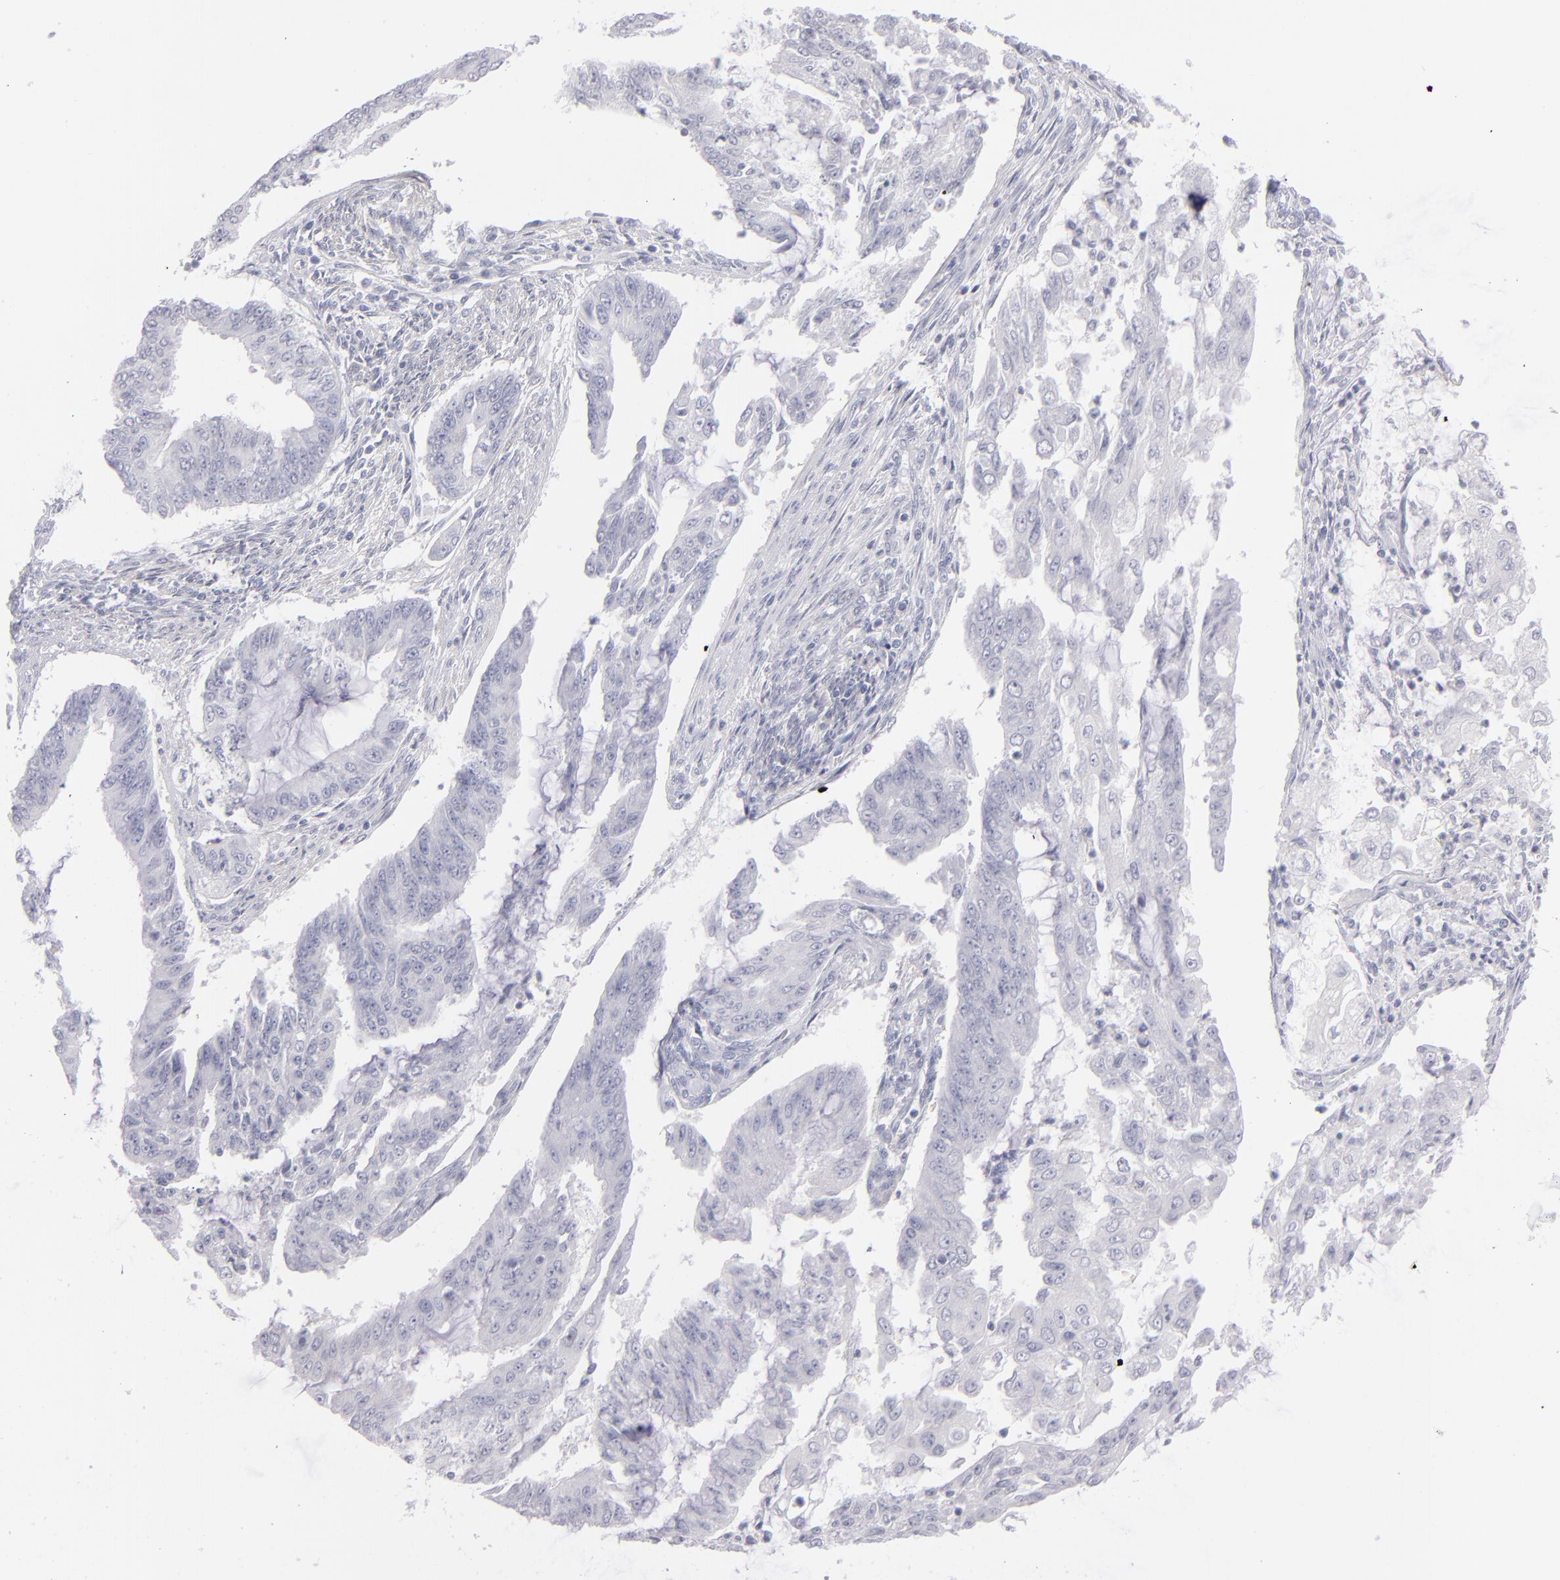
{"staining": {"intensity": "negative", "quantity": "none", "location": "none"}, "tissue": "endometrial cancer", "cell_type": "Tumor cells", "image_type": "cancer", "snomed": [{"axis": "morphology", "description": "Adenocarcinoma, NOS"}, {"axis": "topography", "description": "Endometrium"}], "caption": "This is an immunohistochemistry (IHC) histopathology image of human endometrial adenocarcinoma. There is no staining in tumor cells.", "gene": "MYH11", "patient": {"sex": "female", "age": 75}}